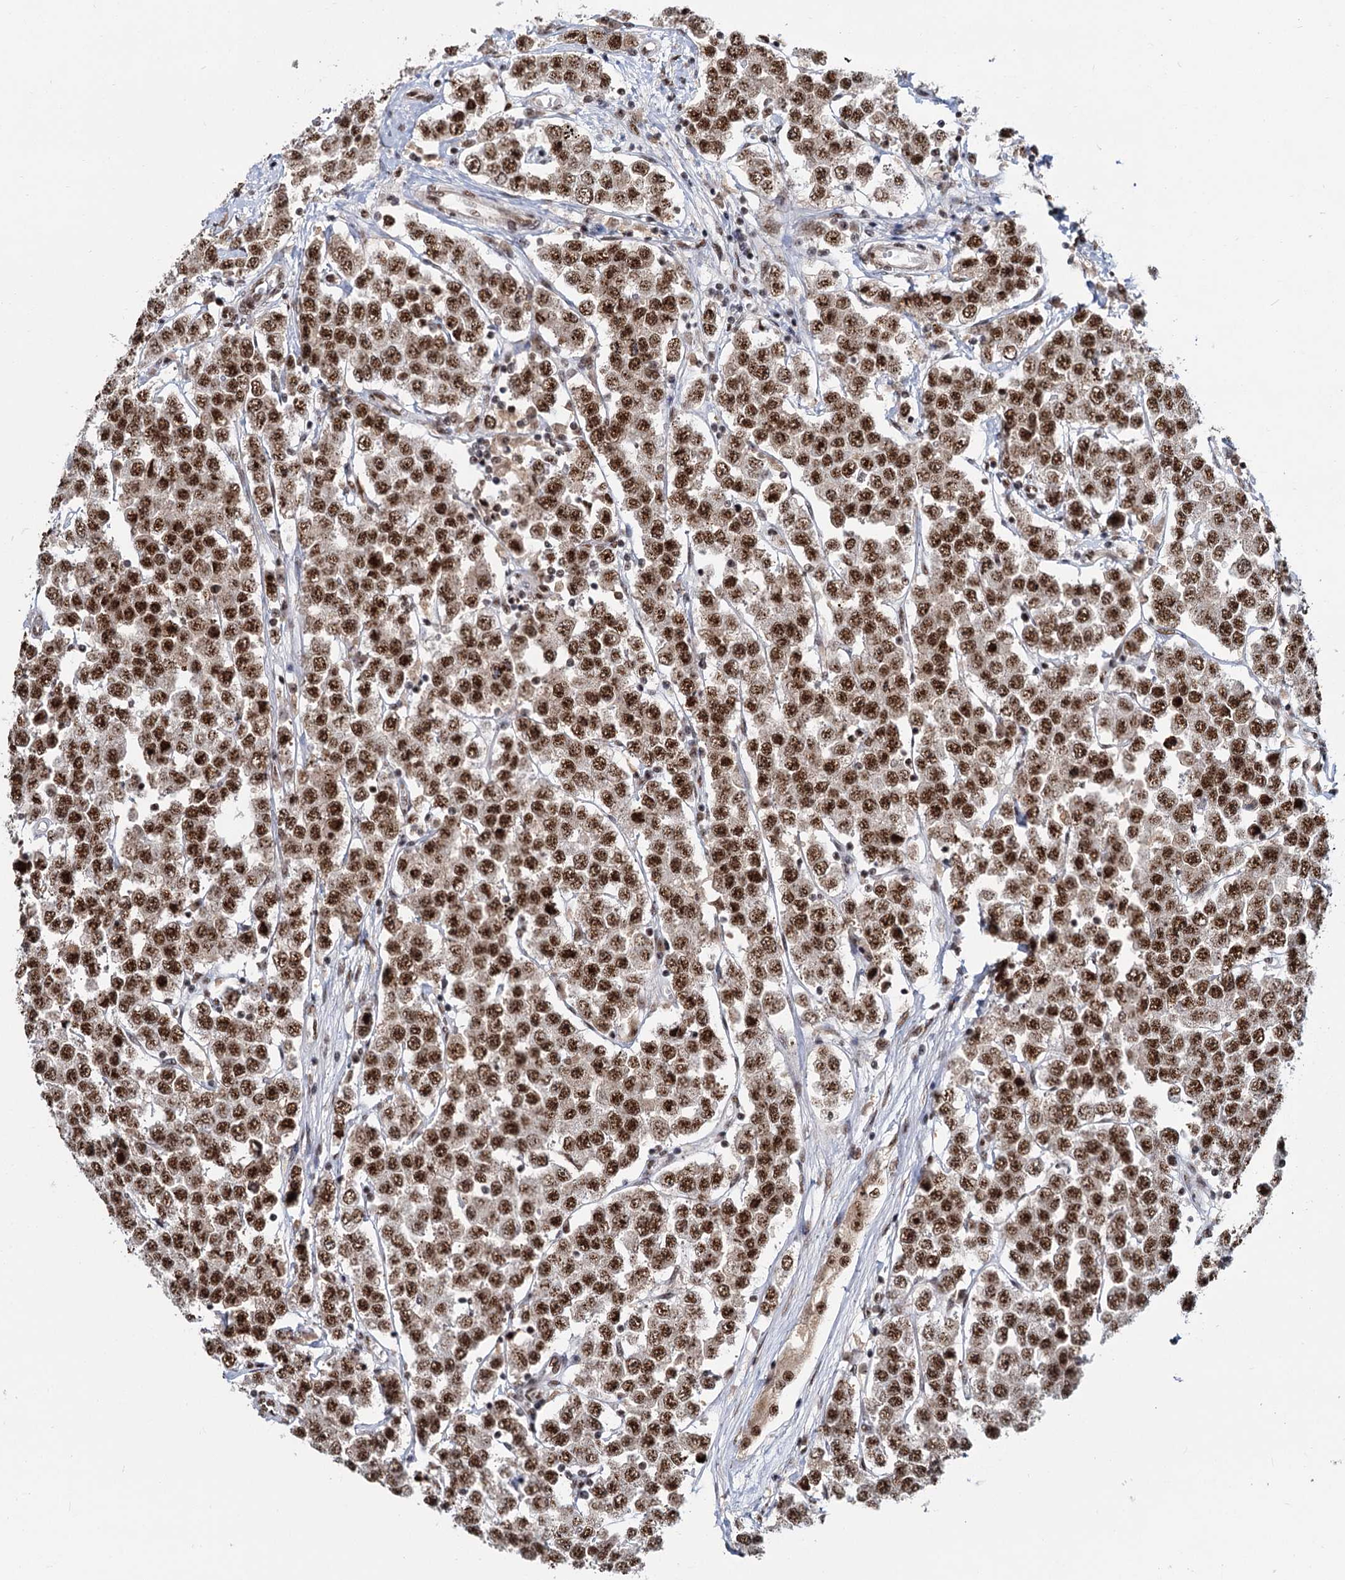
{"staining": {"intensity": "strong", "quantity": ">75%", "location": "nuclear"}, "tissue": "testis cancer", "cell_type": "Tumor cells", "image_type": "cancer", "snomed": [{"axis": "morphology", "description": "Seminoma, NOS"}, {"axis": "topography", "description": "Testis"}], "caption": "A high amount of strong nuclear expression is seen in approximately >75% of tumor cells in testis seminoma tissue. The staining was performed using DAB (3,3'-diaminobenzidine), with brown indicating positive protein expression. Nuclei are stained blue with hematoxylin.", "gene": "WBP4", "patient": {"sex": "male", "age": 28}}